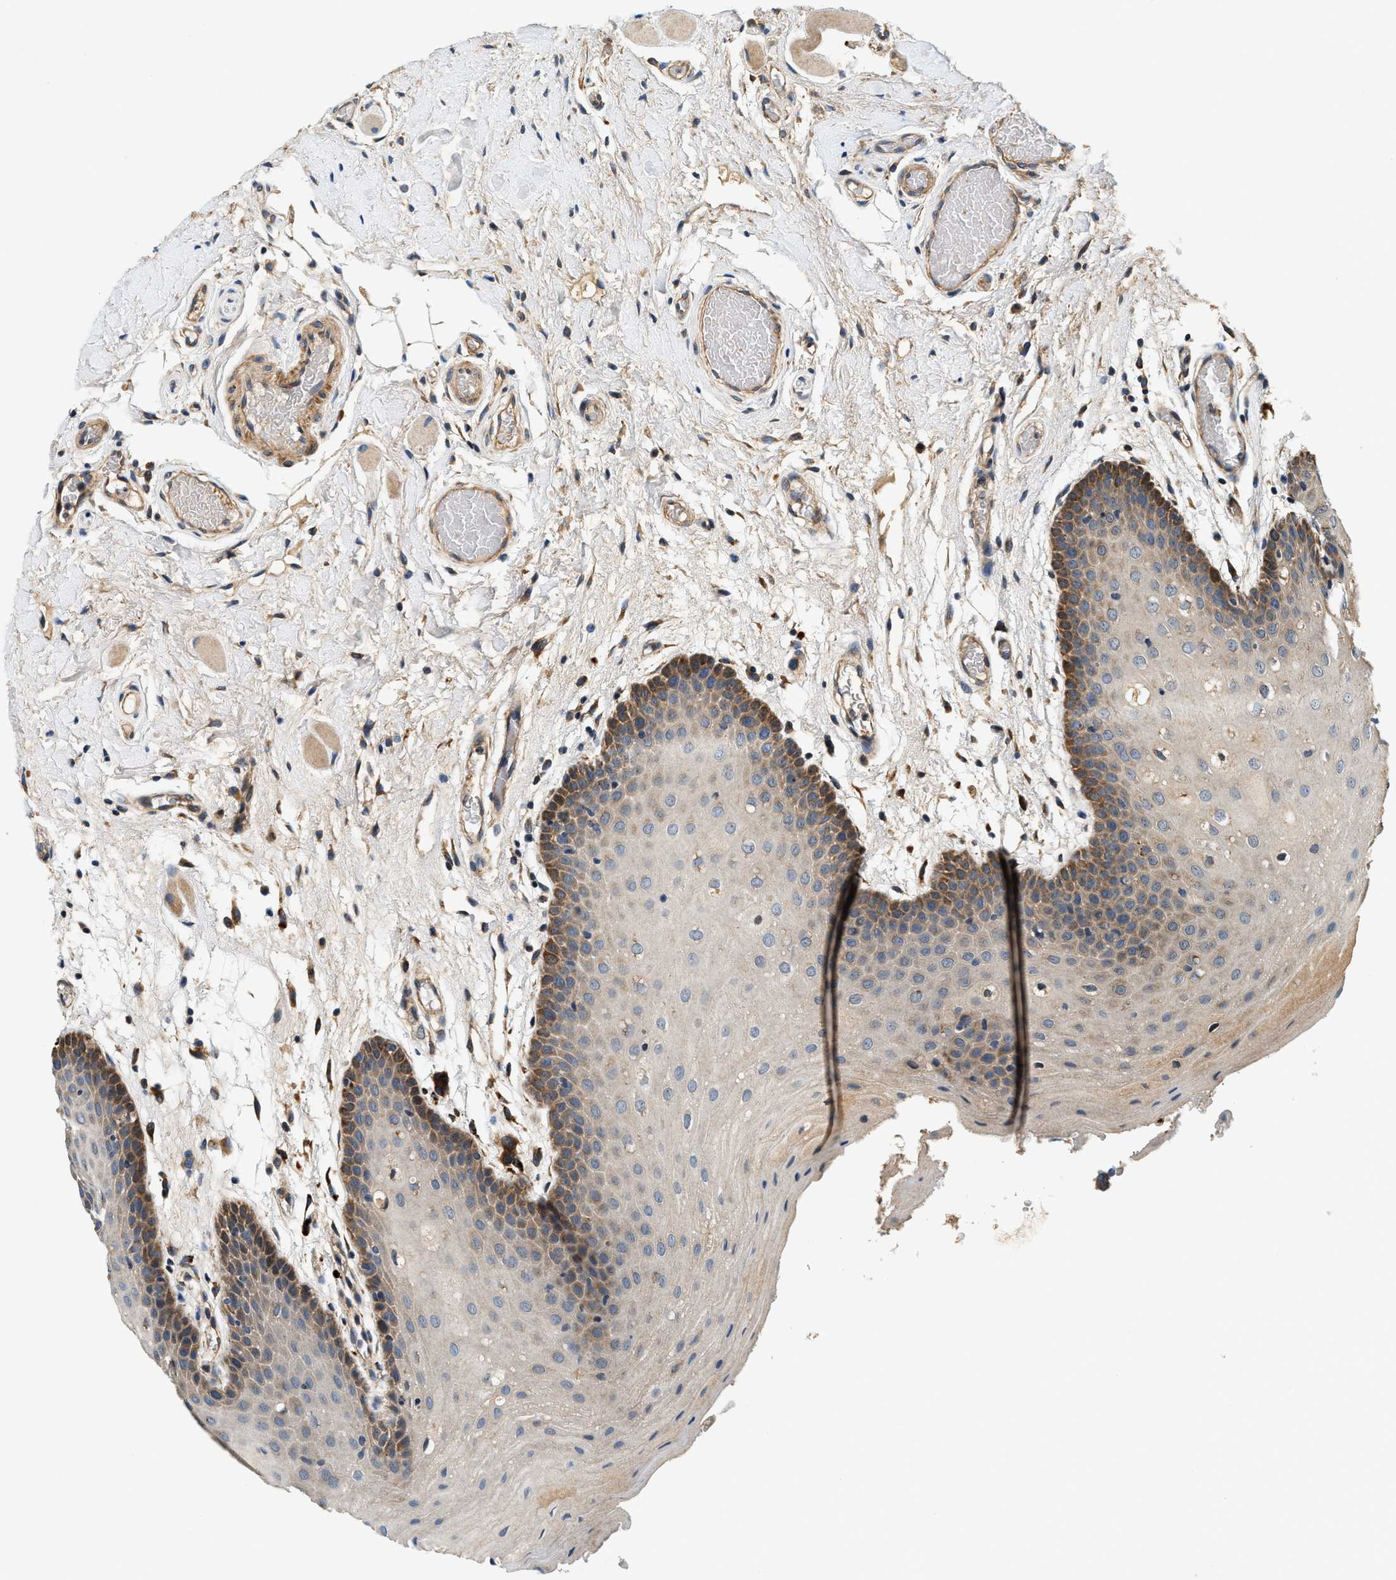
{"staining": {"intensity": "moderate", "quantity": "<25%", "location": "cytoplasmic/membranous"}, "tissue": "oral mucosa", "cell_type": "Squamous epithelial cells", "image_type": "normal", "snomed": [{"axis": "morphology", "description": "Normal tissue, NOS"}, {"axis": "morphology", "description": "Squamous cell carcinoma, NOS"}, {"axis": "topography", "description": "Oral tissue"}, {"axis": "topography", "description": "Head-Neck"}], "caption": "Moderate cytoplasmic/membranous expression is appreciated in about <25% of squamous epithelial cells in unremarkable oral mucosa. The protein is shown in brown color, while the nuclei are stained blue.", "gene": "DUSP10", "patient": {"sex": "male", "age": 71}}